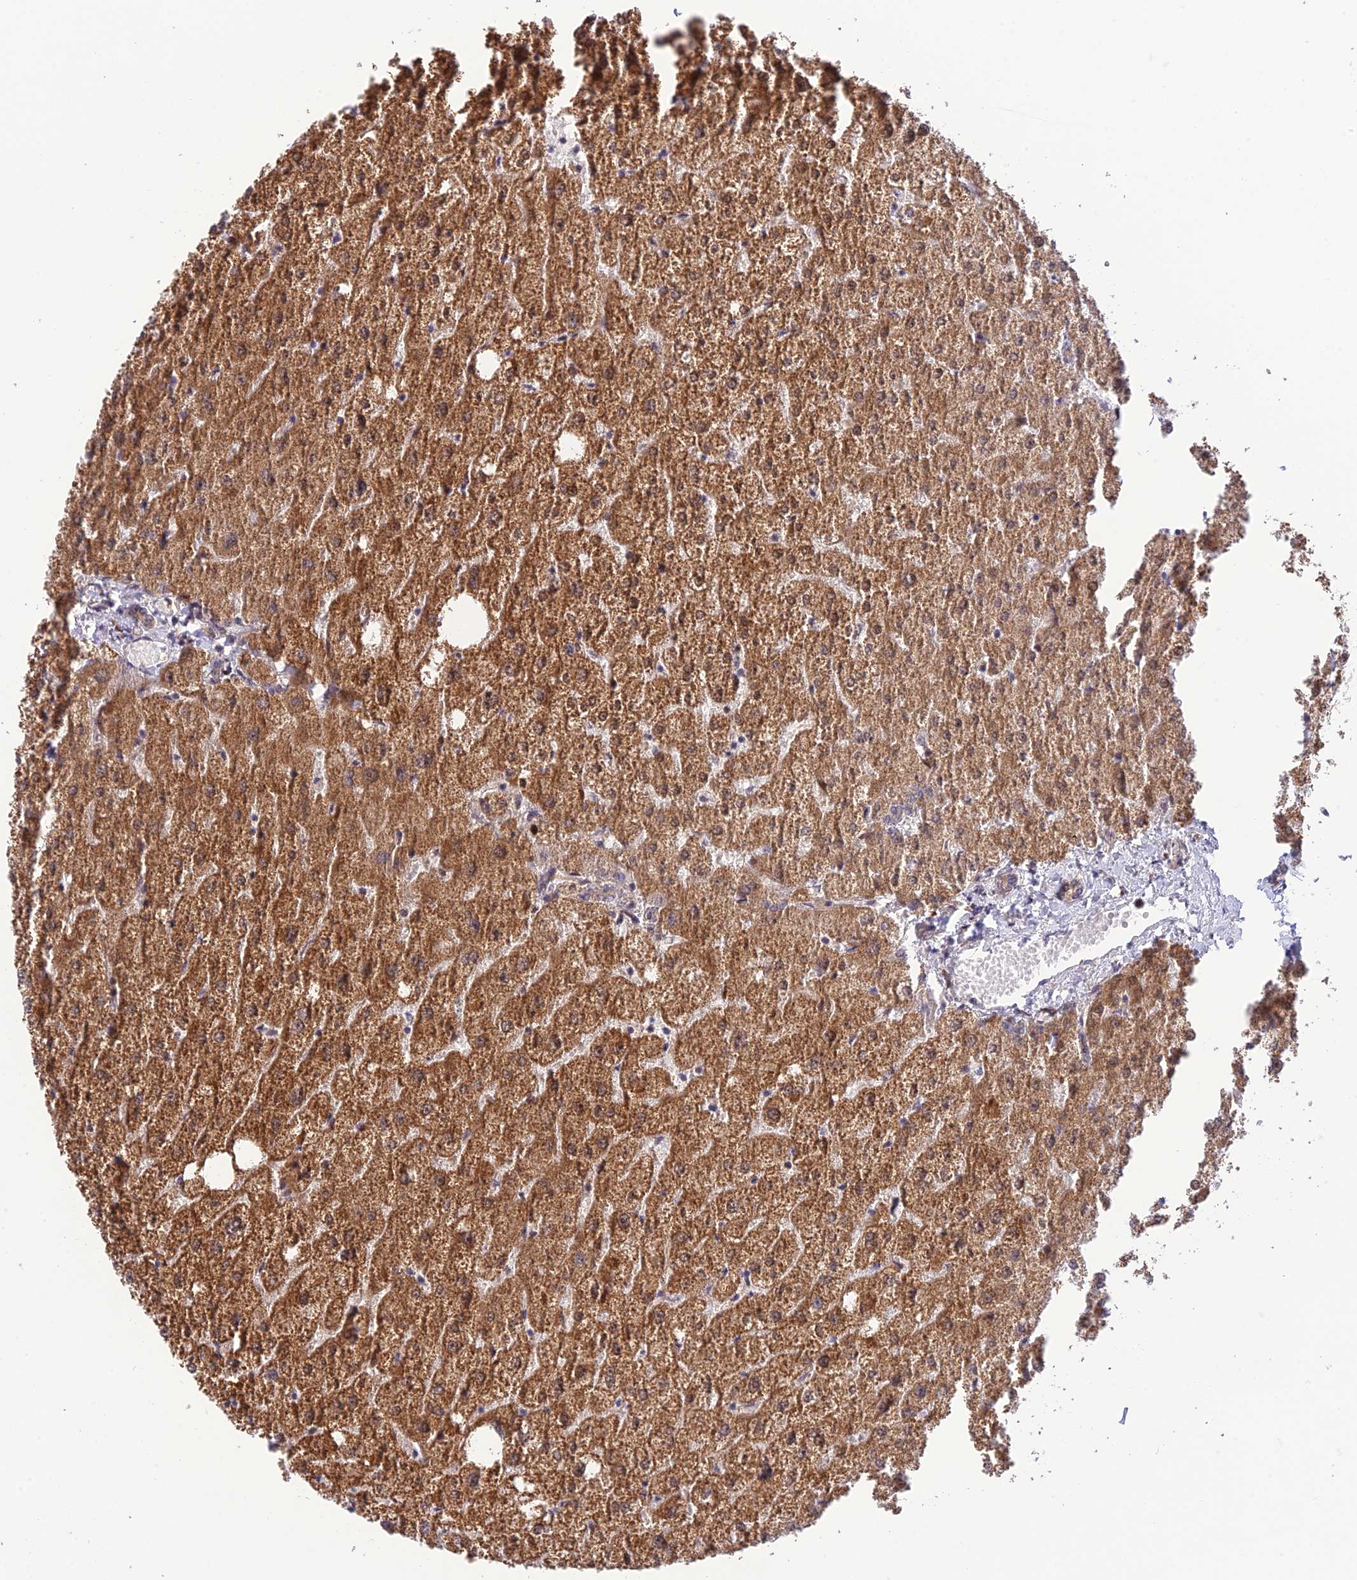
{"staining": {"intensity": "weak", "quantity": "<25%", "location": "cytoplasmic/membranous"}, "tissue": "liver", "cell_type": "Cholangiocytes", "image_type": "normal", "snomed": [{"axis": "morphology", "description": "Normal tissue, NOS"}, {"axis": "topography", "description": "Liver"}], "caption": "Cholangiocytes are negative for brown protein staining in unremarkable liver. (DAB IHC visualized using brightfield microscopy, high magnification).", "gene": "ZNF584", "patient": {"sex": "male", "age": 73}}